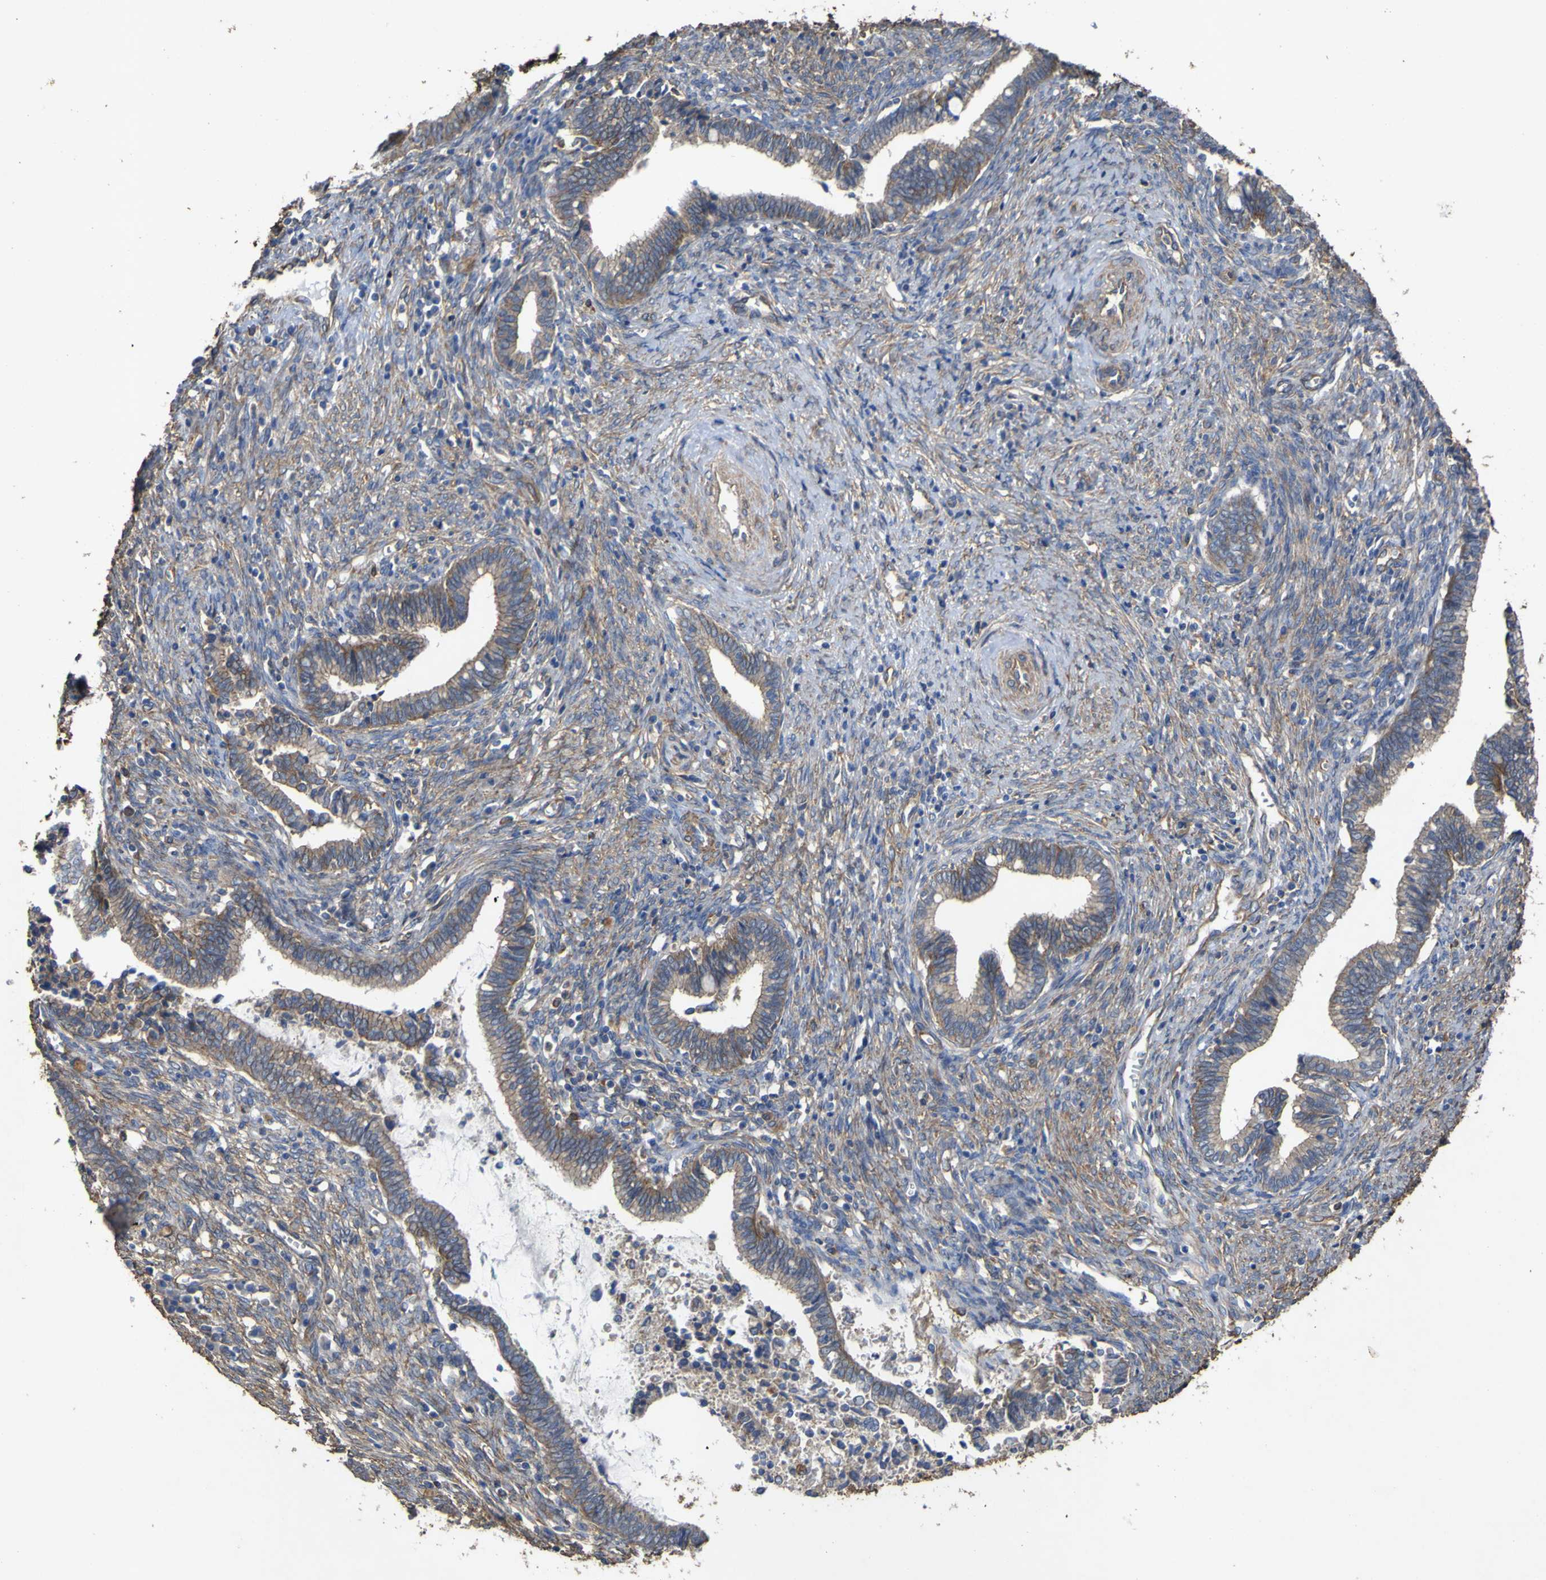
{"staining": {"intensity": "weak", "quantity": ">75%", "location": "cytoplasmic/membranous"}, "tissue": "cervical cancer", "cell_type": "Tumor cells", "image_type": "cancer", "snomed": [{"axis": "morphology", "description": "Adenocarcinoma, NOS"}, {"axis": "topography", "description": "Cervix"}], "caption": "IHC of human cervical cancer reveals low levels of weak cytoplasmic/membranous staining in approximately >75% of tumor cells.", "gene": "TNFSF15", "patient": {"sex": "female", "age": 44}}